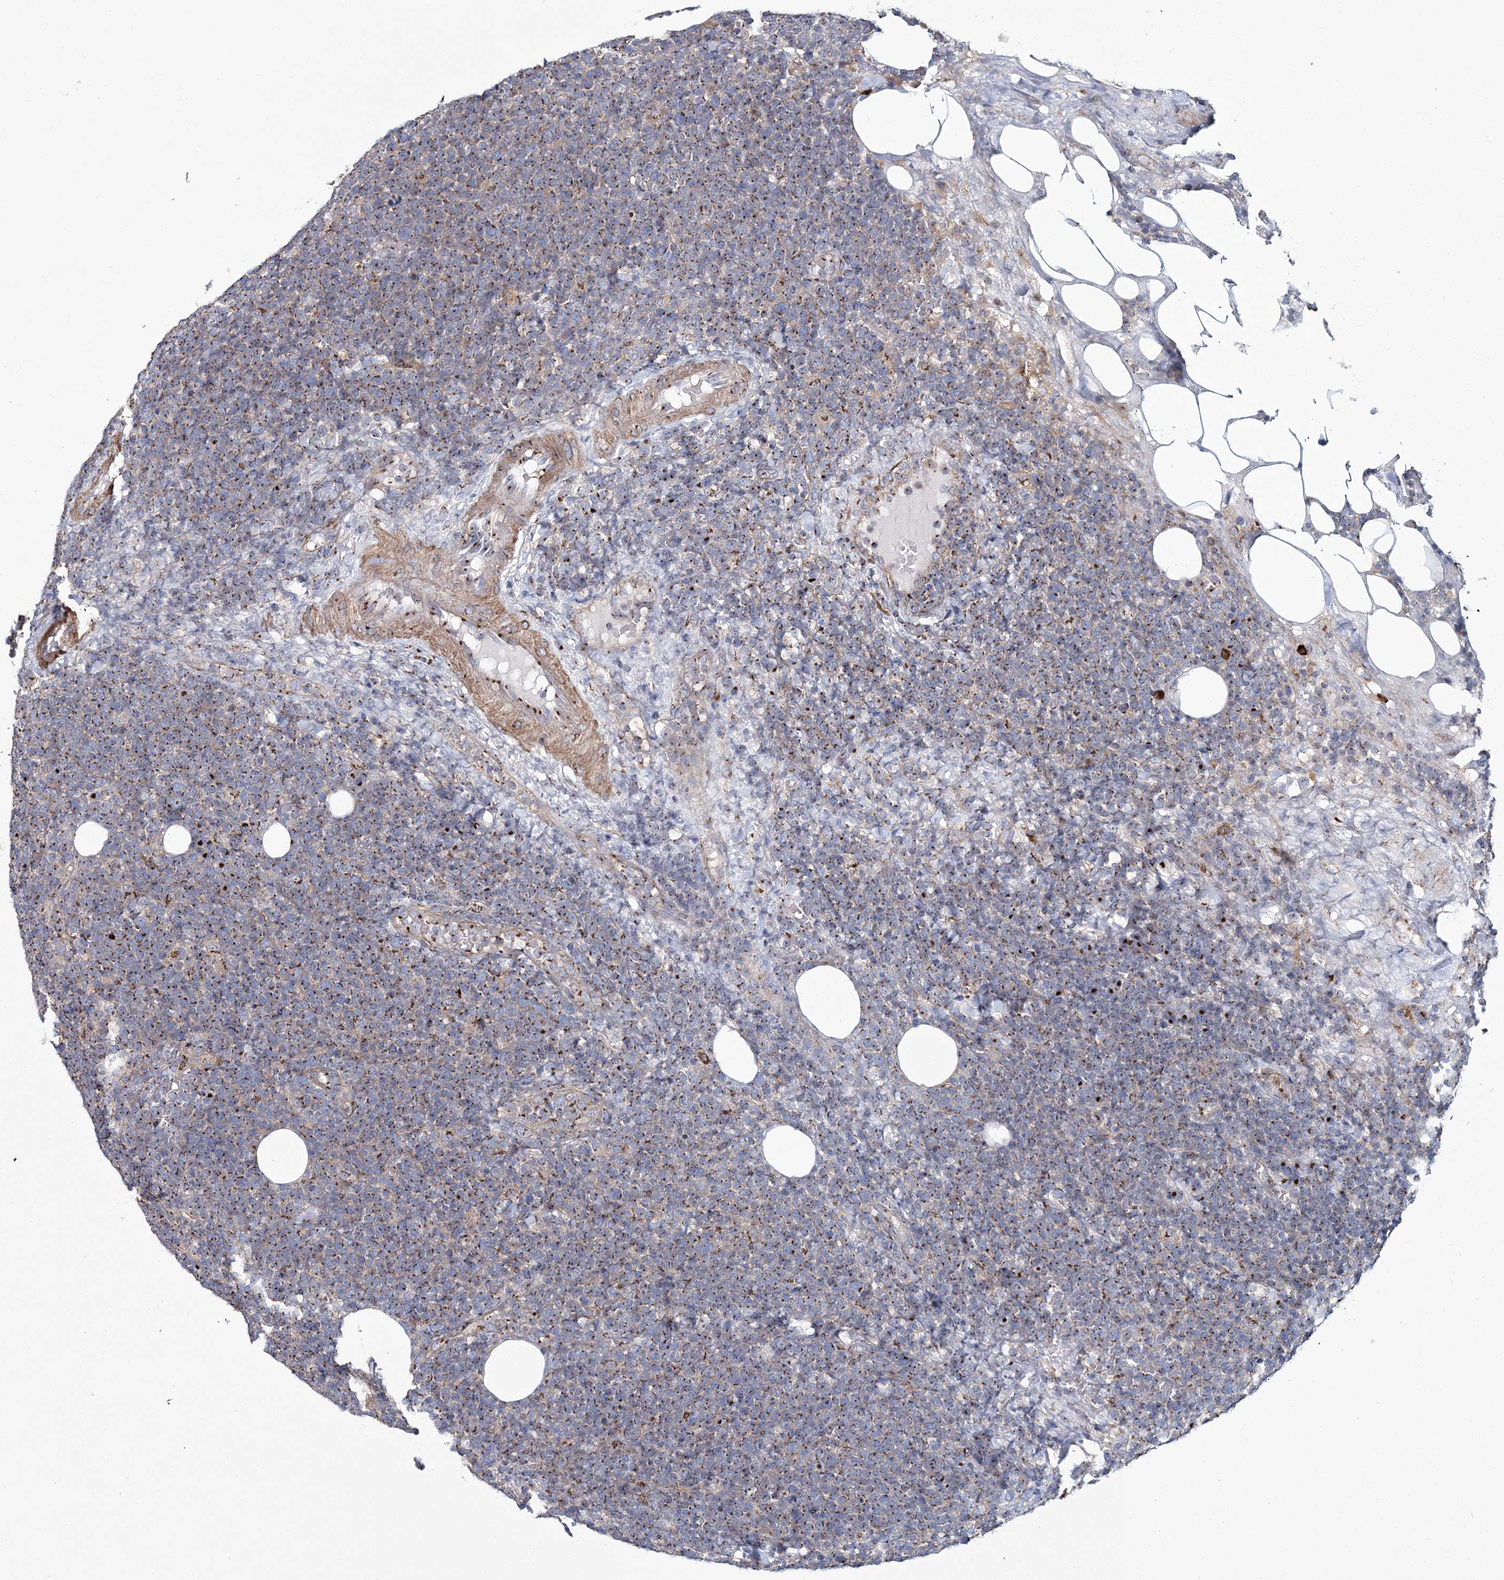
{"staining": {"intensity": "moderate", "quantity": ">75%", "location": "cytoplasmic/membranous"}, "tissue": "lymphoma", "cell_type": "Tumor cells", "image_type": "cancer", "snomed": [{"axis": "morphology", "description": "Malignant lymphoma, non-Hodgkin's type, High grade"}, {"axis": "topography", "description": "Lymph node"}], "caption": "Immunohistochemical staining of human lymphoma reveals medium levels of moderate cytoplasmic/membranous protein staining in approximately >75% of tumor cells.", "gene": "MAN1A2", "patient": {"sex": "male", "age": 61}}